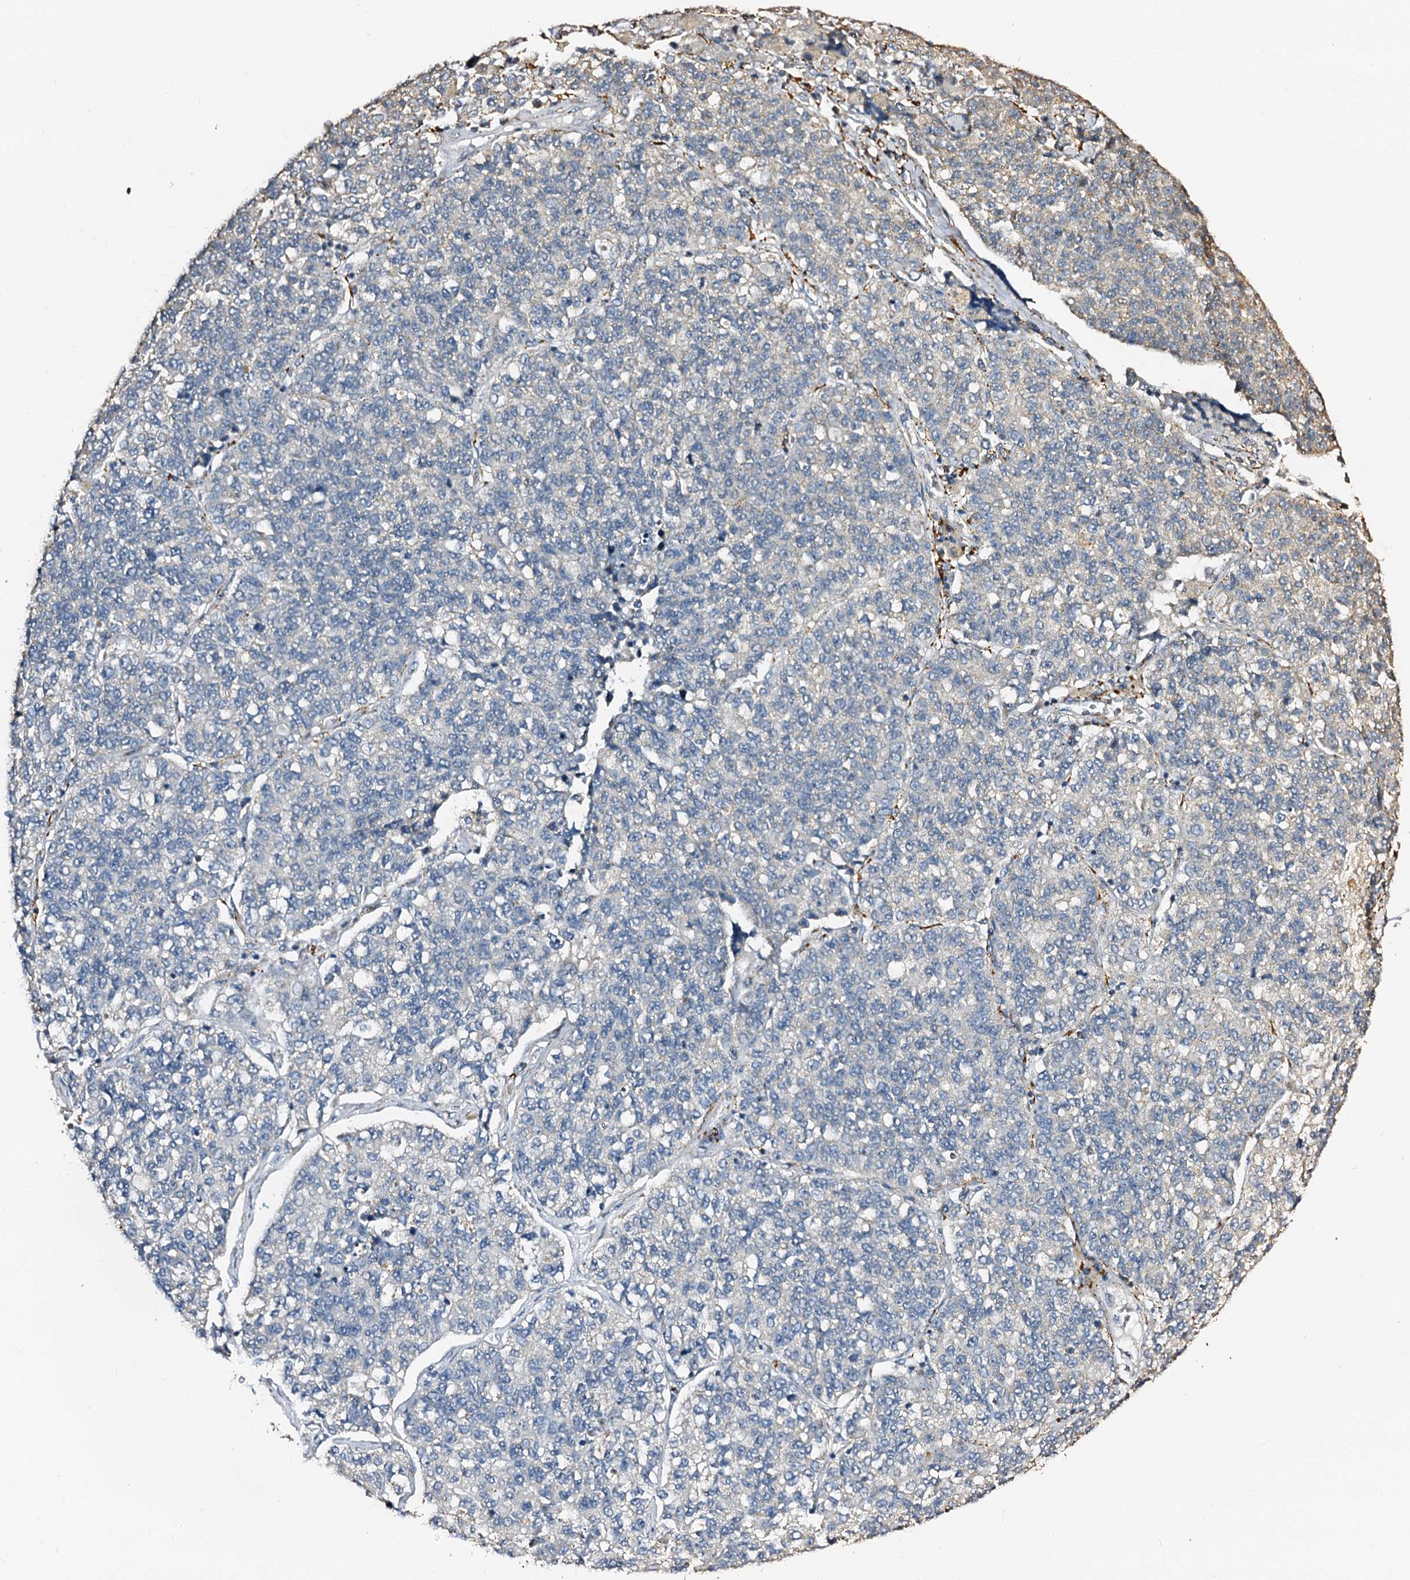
{"staining": {"intensity": "negative", "quantity": "none", "location": "none"}, "tissue": "lung cancer", "cell_type": "Tumor cells", "image_type": "cancer", "snomed": [{"axis": "morphology", "description": "Adenocarcinoma, NOS"}, {"axis": "topography", "description": "Lung"}], "caption": "A histopathology image of lung adenocarcinoma stained for a protein exhibits no brown staining in tumor cells.", "gene": "MAOB", "patient": {"sex": "male", "age": 49}}